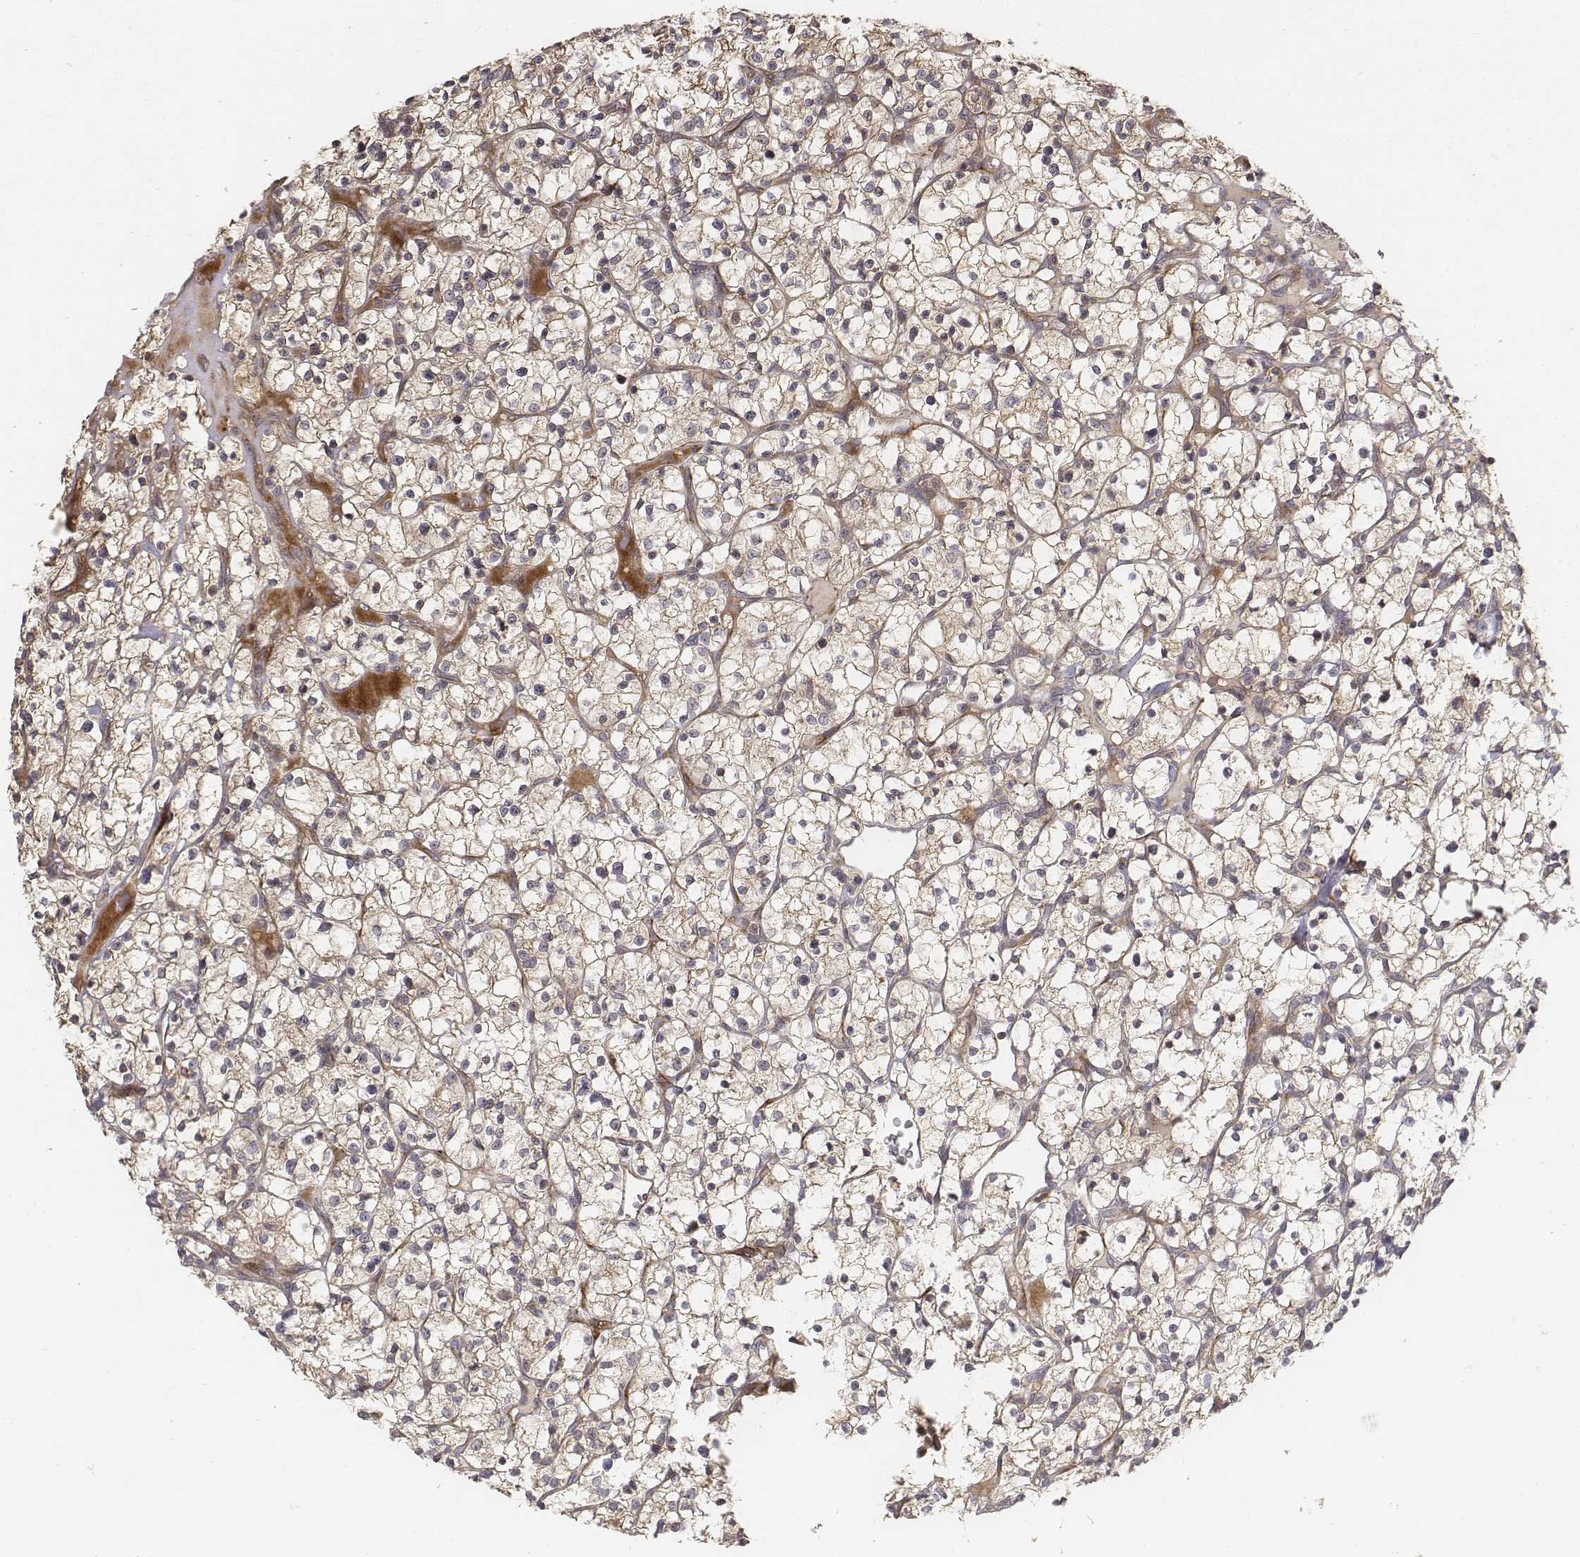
{"staining": {"intensity": "weak", "quantity": "25%-75%", "location": "cytoplasmic/membranous"}, "tissue": "renal cancer", "cell_type": "Tumor cells", "image_type": "cancer", "snomed": [{"axis": "morphology", "description": "Adenocarcinoma, NOS"}, {"axis": "topography", "description": "Kidney"}], "caption": "IHC of renal cancer (adenocarcinoma) shows low levels of weak cytoplasmic/membranous positivity in about 25%-75% of tumor cells.", "gene": "FBXO21", "patient": {"sex": "female", "age": 64}}